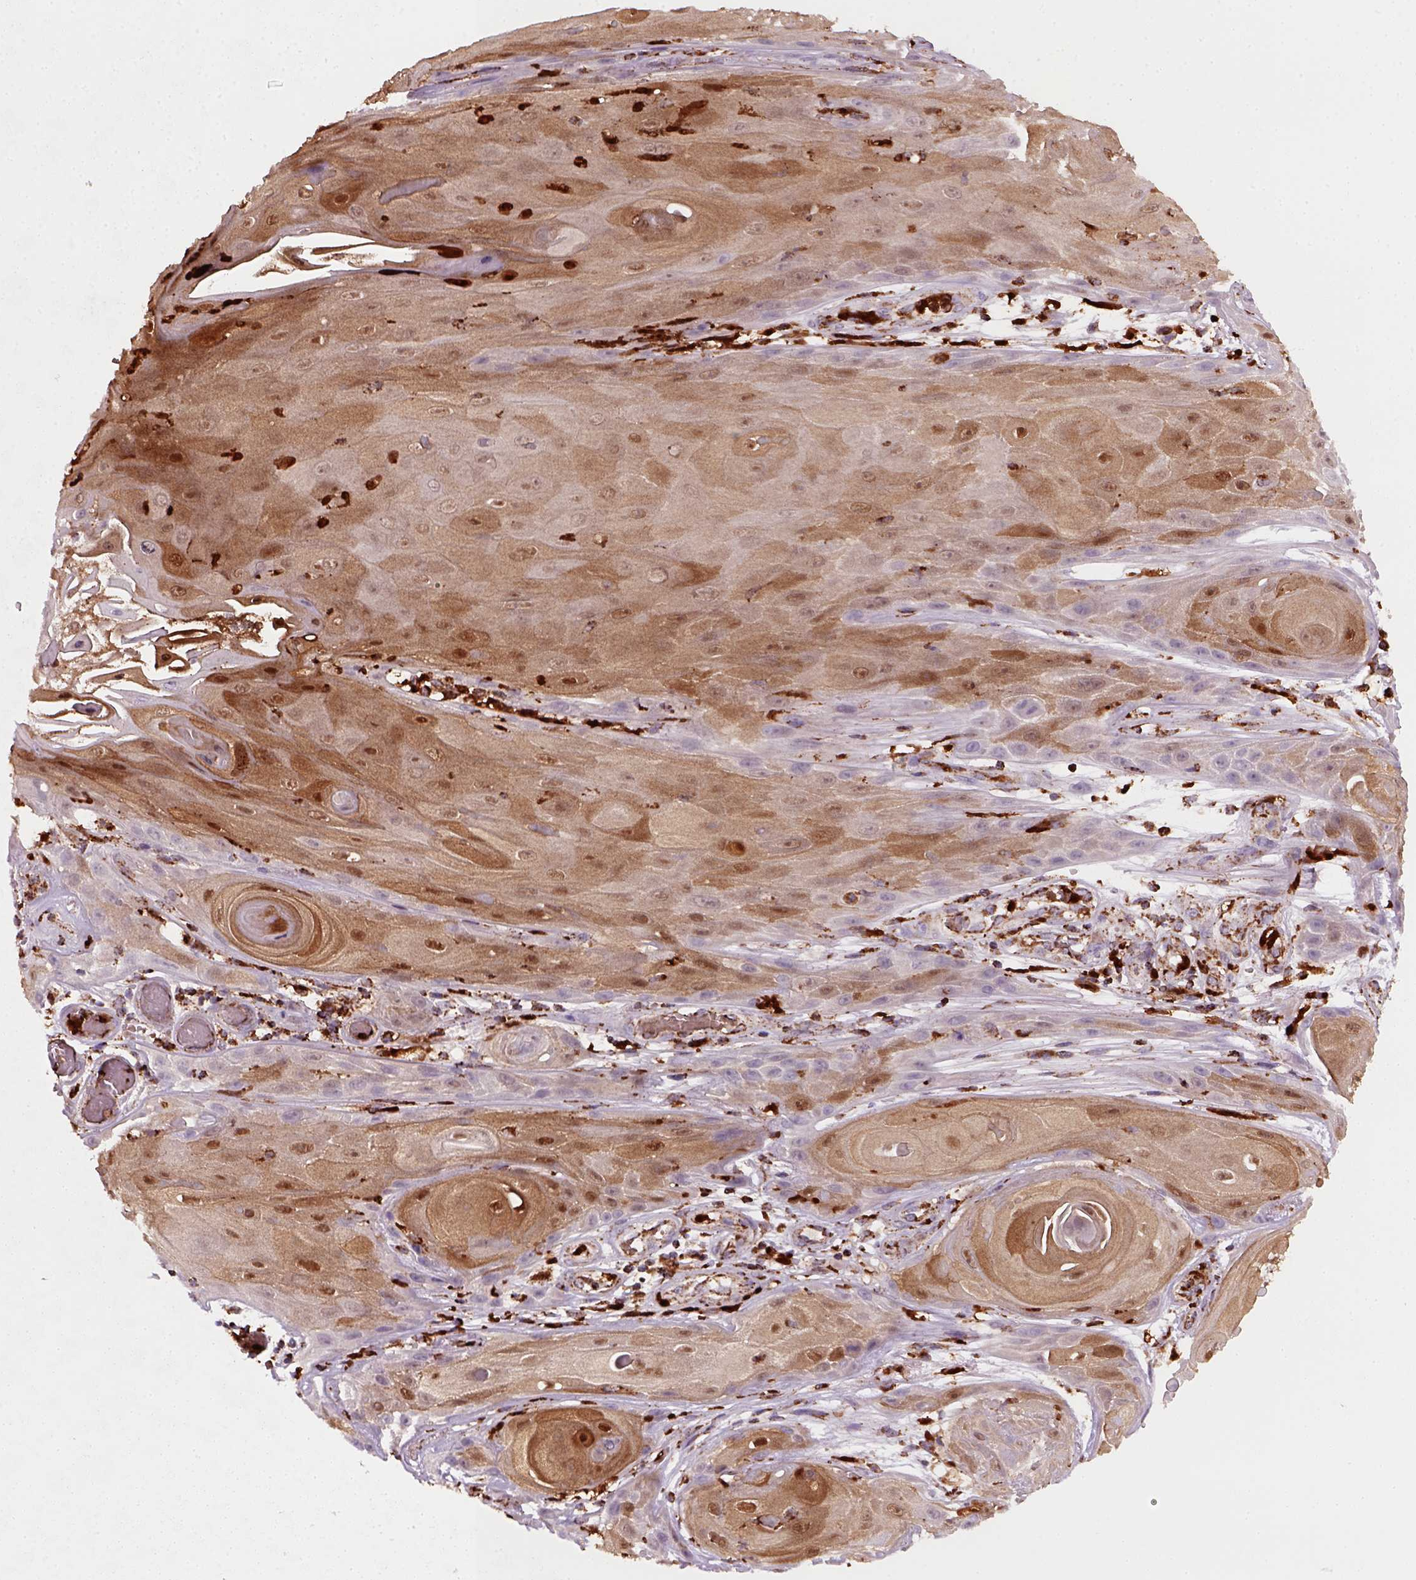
{"staining": {"intensity": "moderate", "quantity": ">75%", "location": "cytoplasmic/membranous"}, "tissue": "skin cancer", "cell_type": "Tumor cells", "image_type": "cancer", "snomed": [{"axis": "morphology", "description": "Squamous cell carcinoma, NOS"}, {"axis": "topography", "description": "Skin"}], "caption": "IHC image of neoplastic tissue: human squamous cell carcinoma (skin) stained using IHC demonstrates medium levels of moderate protein expression localized specifically in the cytoplasmic/membranous of tumor cells, appearing as a cytoplasmic/membranous brown color.", "gene": "NUDT16L1", "patient": {"sex": "male", "age": 62}}